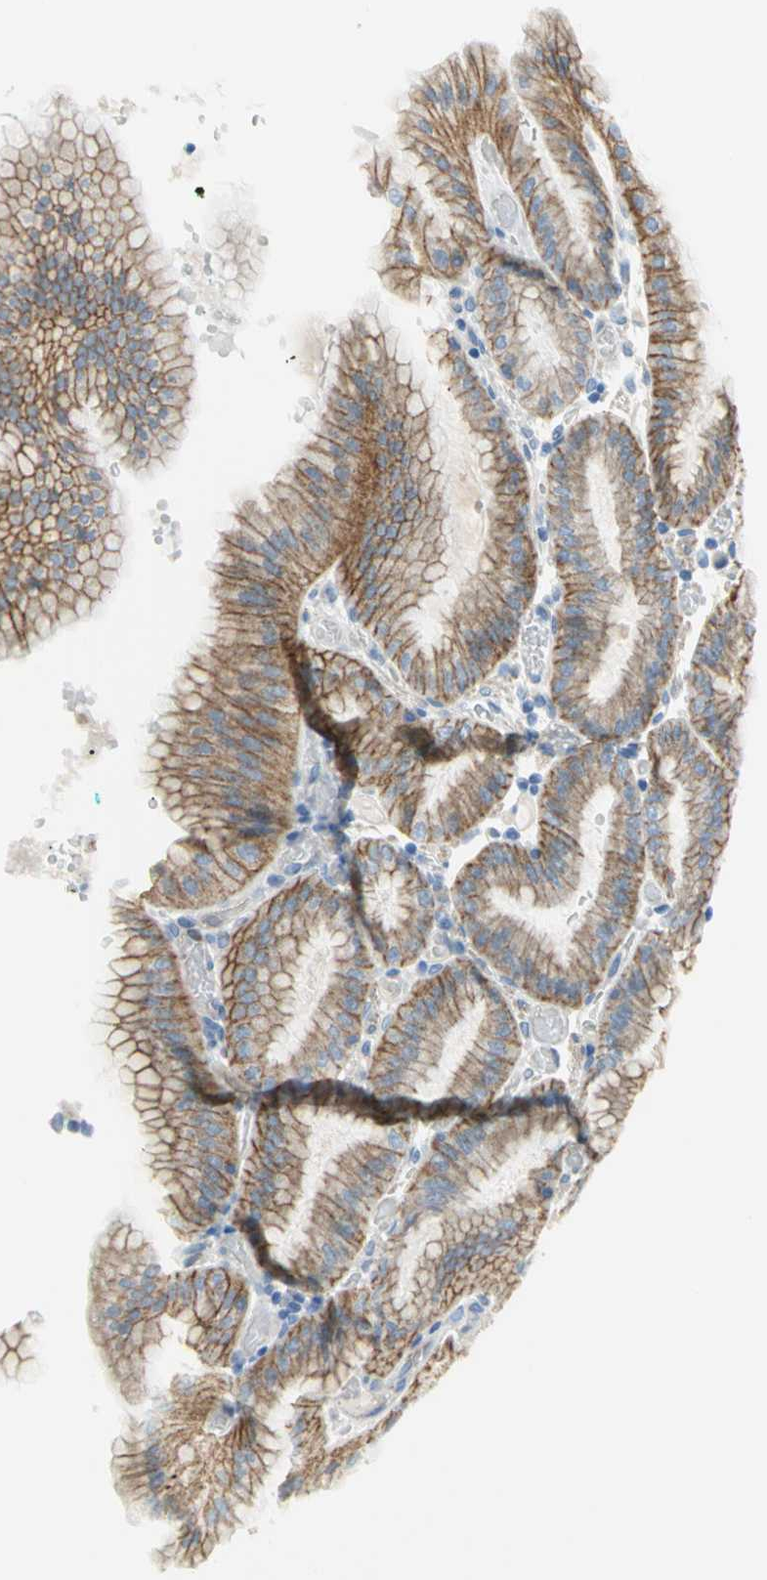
{"staining": {"intensity": "moderate", "quantity": ">75%", "location": "cytoplasmic/membranous"}, "tissue": "stomach", "cell_type": "Glandular cells", "image_type": "normal", "snomed": [{"axis": "morphology", "description": "Normal tissue, NOS"}, {"axis": "topography", "description": "Stomach, lower"}], "caption": "A brown stain shows moderate cytoplasmic/membranous positivity of a protein in glandular cells of unremarkable stomach.", "gene": "ALOX15", "patient": {"sex": "male", "age": 71}}